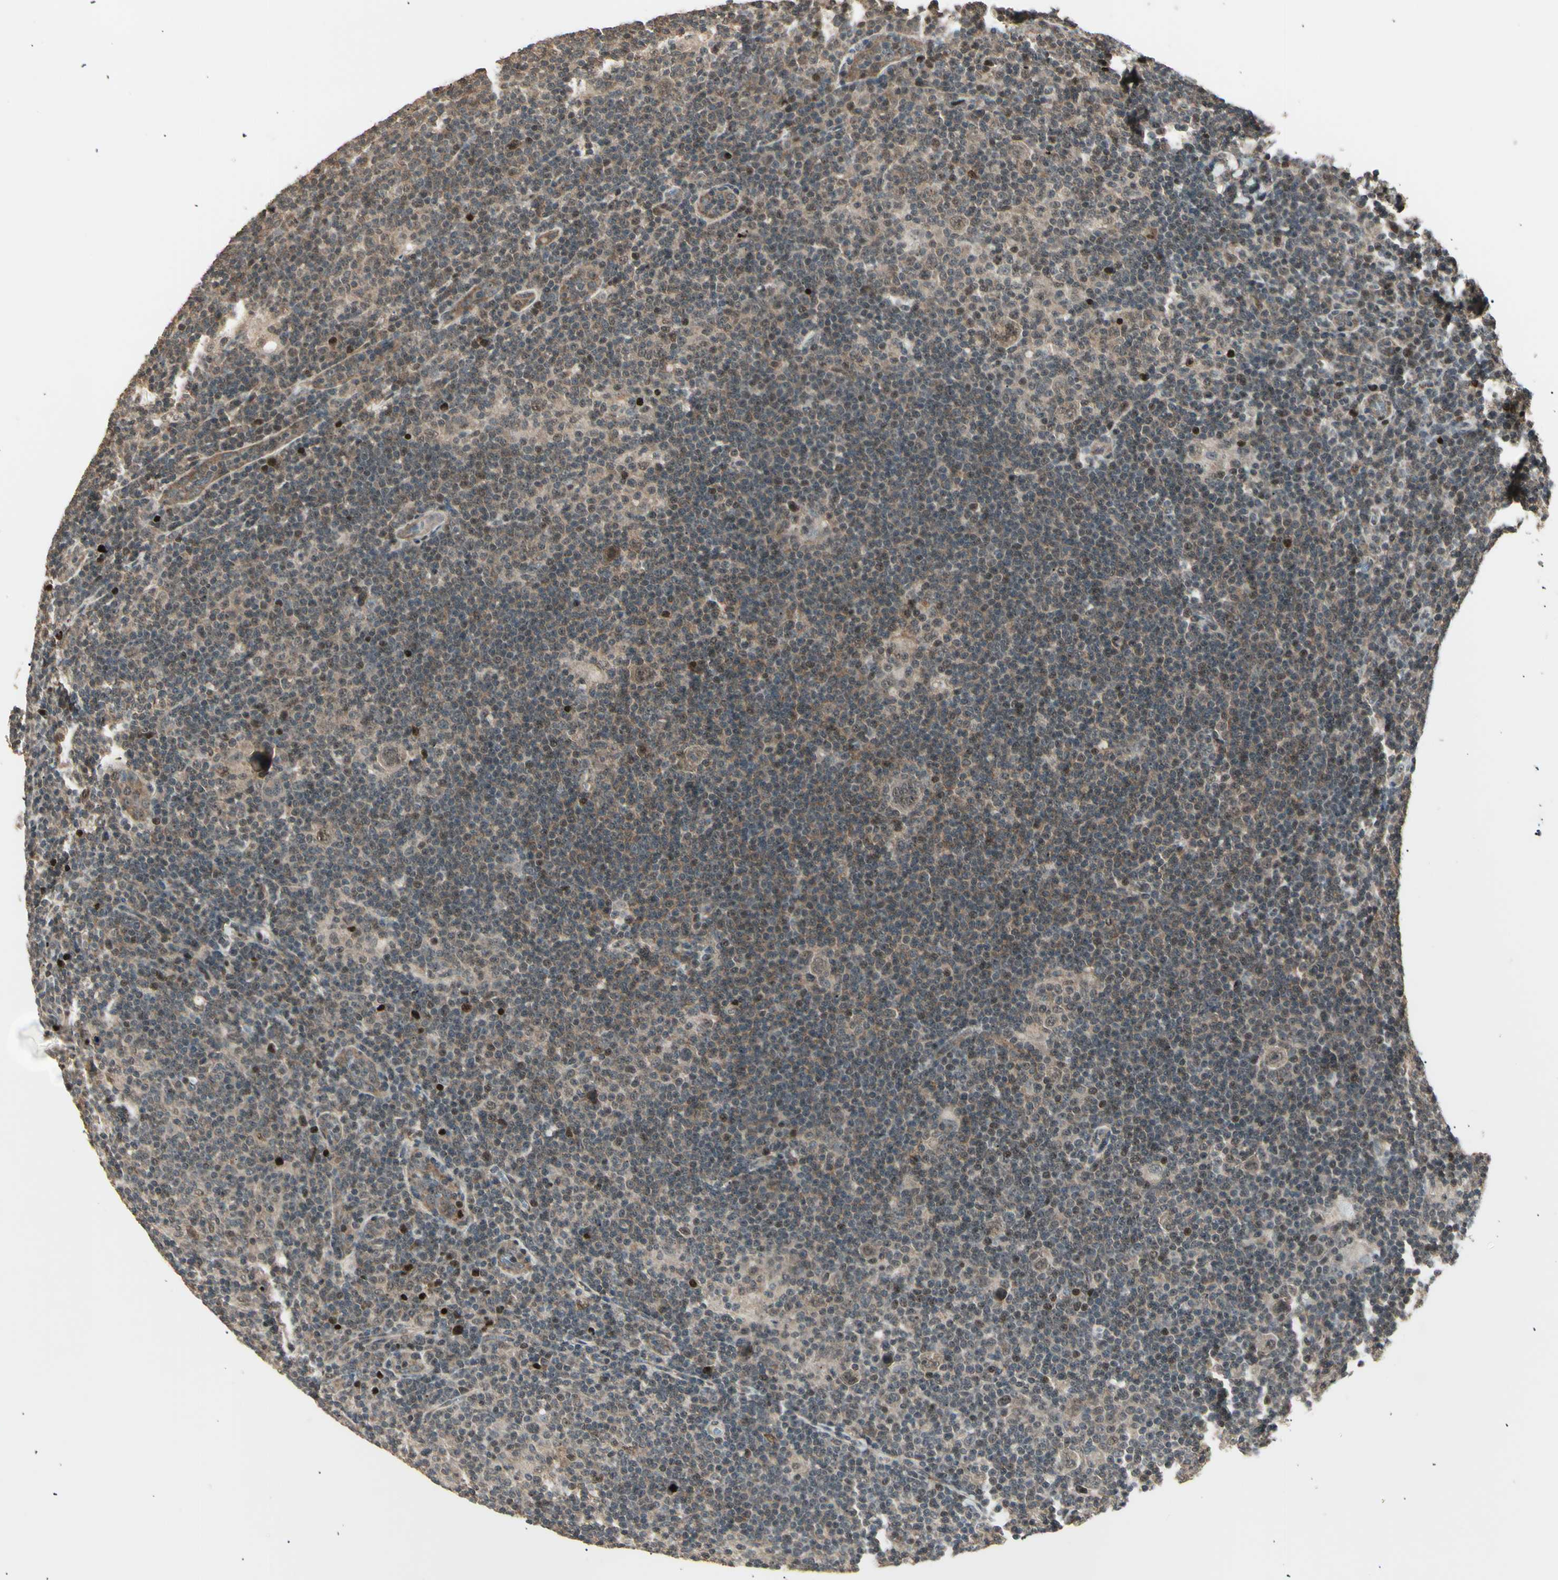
{"staining": {"intensity": "weak", "quantity": ">75%", "location": "cytoplasmic/membranous,nuclear"}, "tissue": "lymphoma", "cell_type": "Tumor cells", "image_type": "cancer", "snomed": [{"axis": "morphology", "description": "Hodgkin's disease, NOS"}, {"axis": "topography", "description": "Lymph node"}], "caption": "IHC (DAB (3,3'-diaminobenzidine)) staining of human Hodgkin's disease reveals weak cytoplasmic/membranous and nuclear protein positivity in about >75% of tumor cells.", "gene": "NUAK2", "patient": {"sex": "female", "age": 57}}